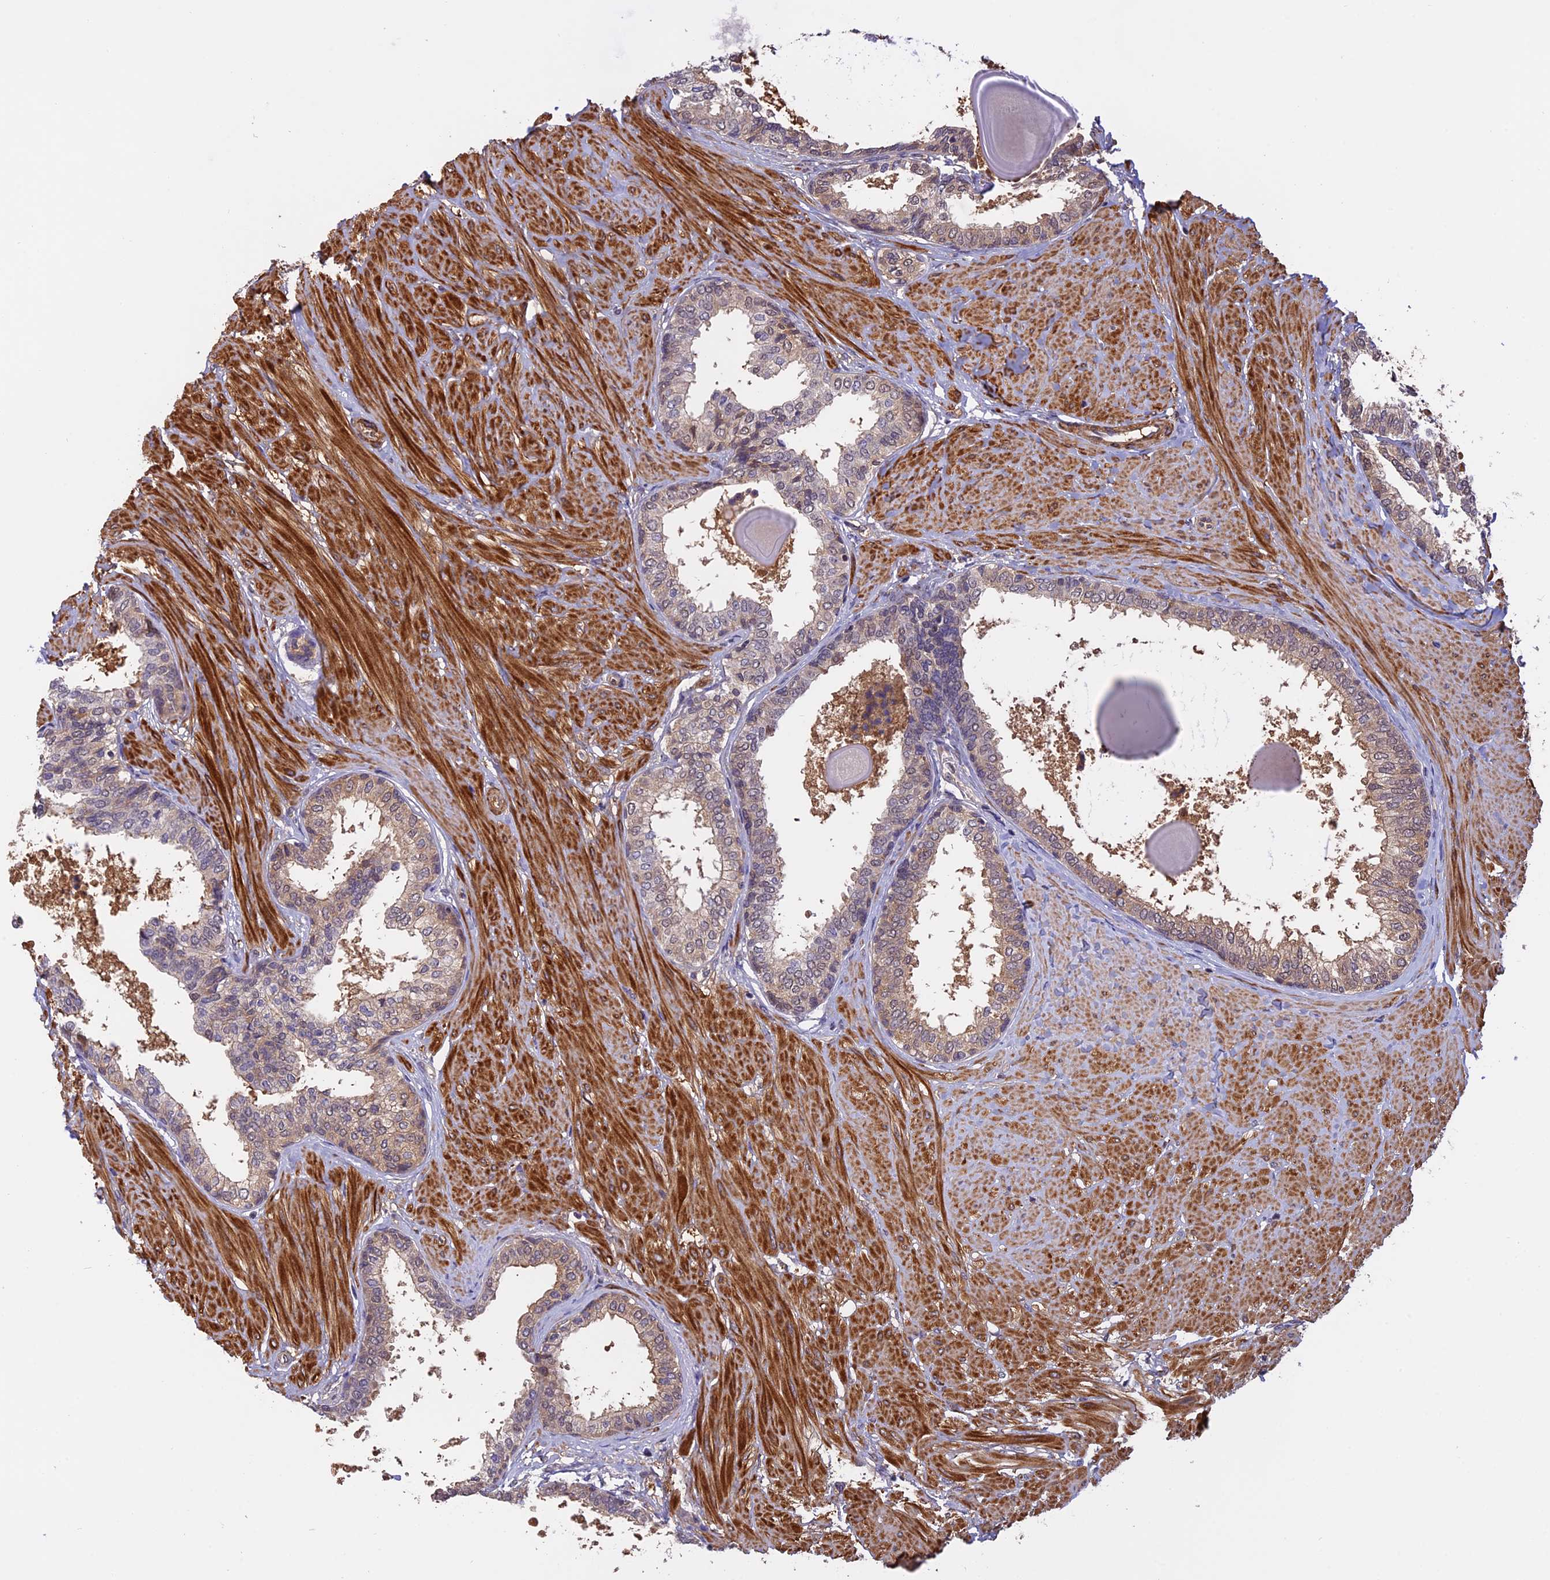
{"staining": {"intensity": "weak", "quantity": "25%-75%", "location": "cytoplasmic/membranous,nuclear"}, "tissue": "prostate", "cell_type": "Glandular cells", "image_type": "normal", "snomed": [{"axis": "morphology", "description": "Normal tissue, NOS"}, {"axis": "topography", "description": "Prostate"}], "caption": "Benign prostate exhibits weak cytoplasmic/membranous,nuclear positivity in about 25%-75% of glandular cells, visualized by immunohistochemistry. Nuclei are stained in blue.", "gene": "PSMB3", "patient": {"sex": "male", "age": 48}}